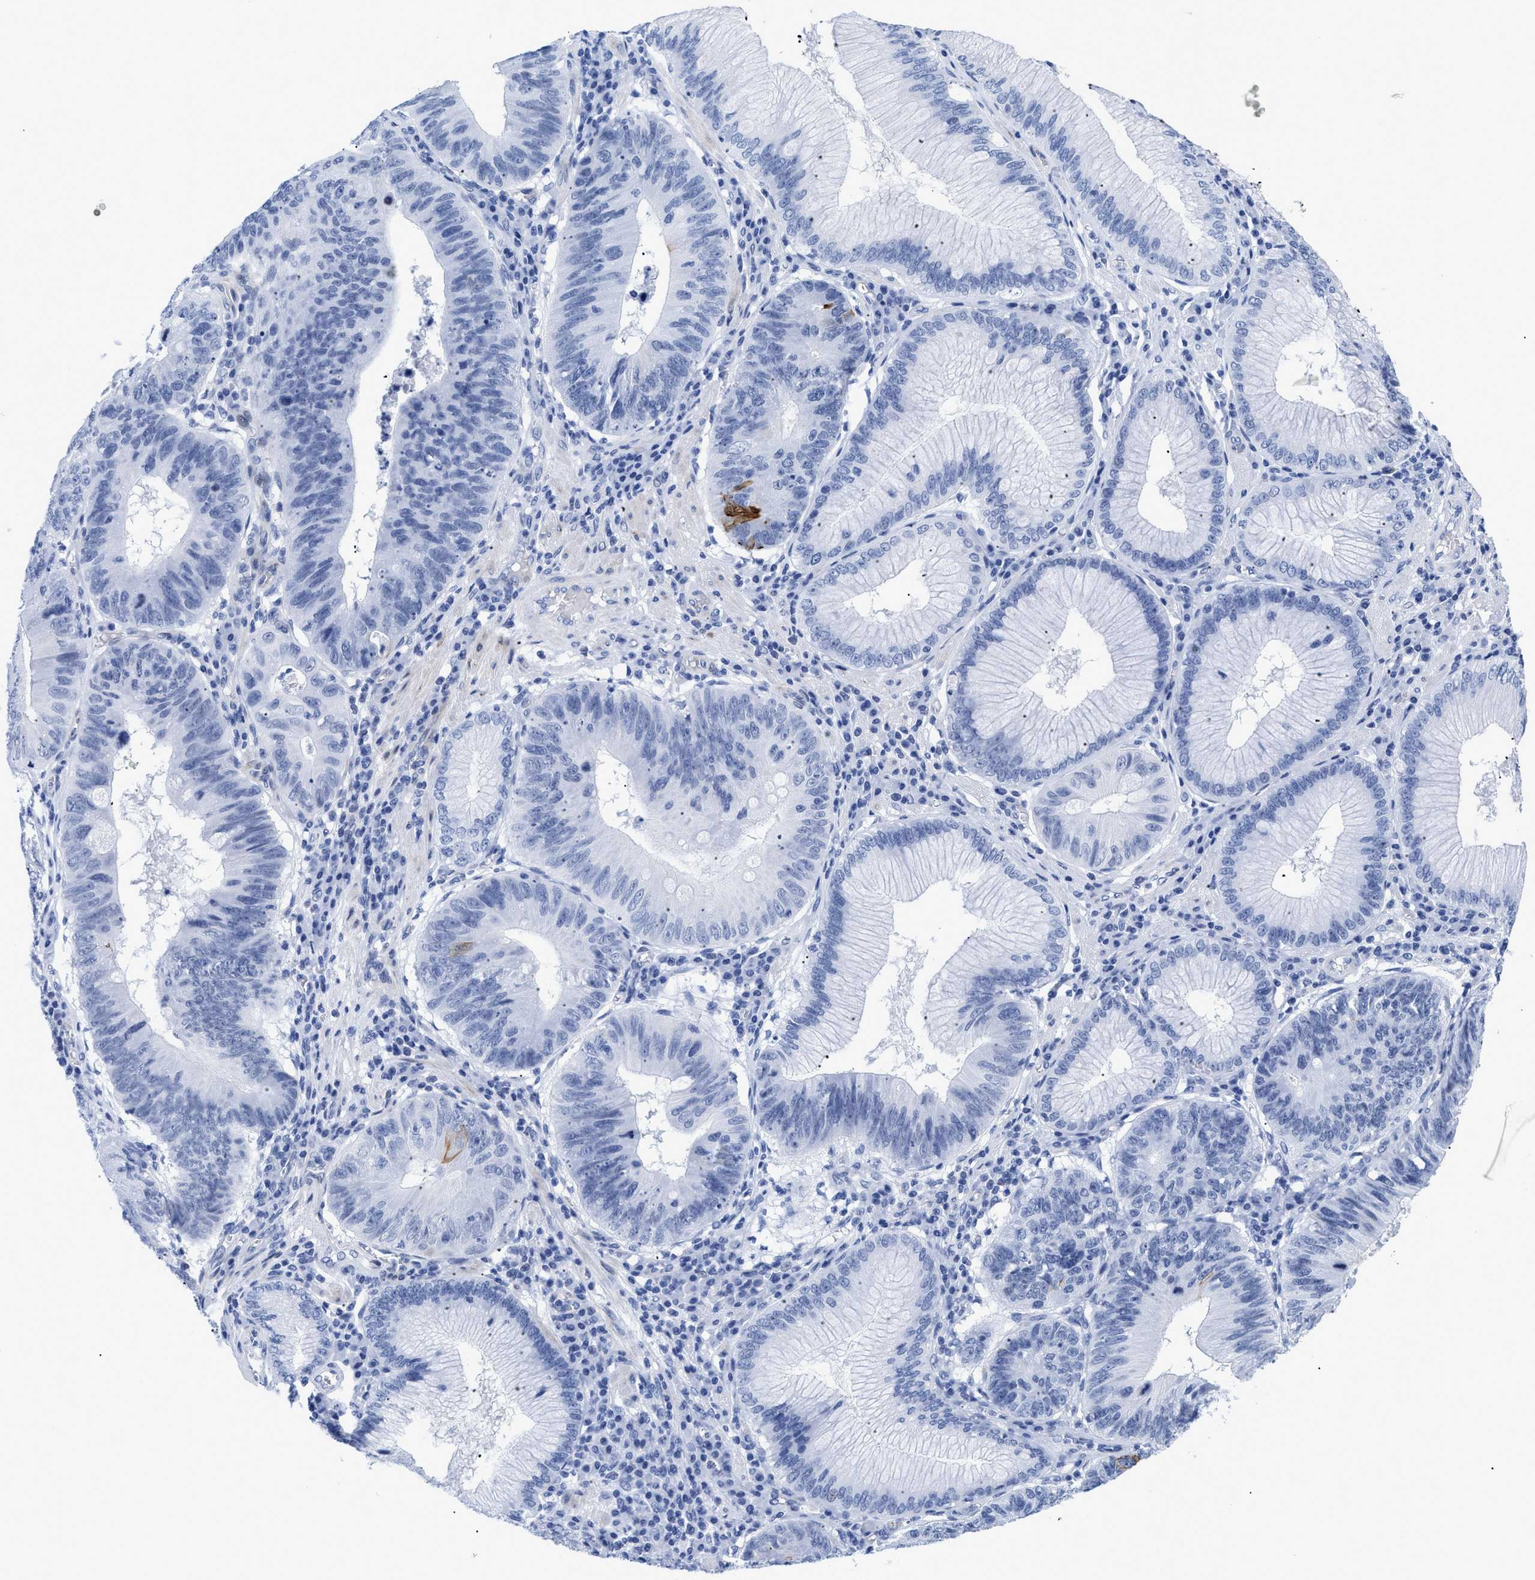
{"staining": {"intensity": "strong", "quantity": "<25%", "location": "cytoplasmic/membranous"}, "tissue": "stomach cancer", "cell_type": "Tumor cells", "image_type": "cancer", "snomed": [{"axis": "morphology", "description": "Adenocarcinoma, NOS"}, {"axis": "topography", "description": "Stomach"}], "caption": "DAB (3,3'-diaminobenzidine) immunohistochemical staining of human stomach adenocarcinoma demonstrates strong cytoplasmic/membranous protein expression in approximately <25% of tumor cells.", "gene": "DUSP26", "patient": {"sex": "male", "age": 59}}